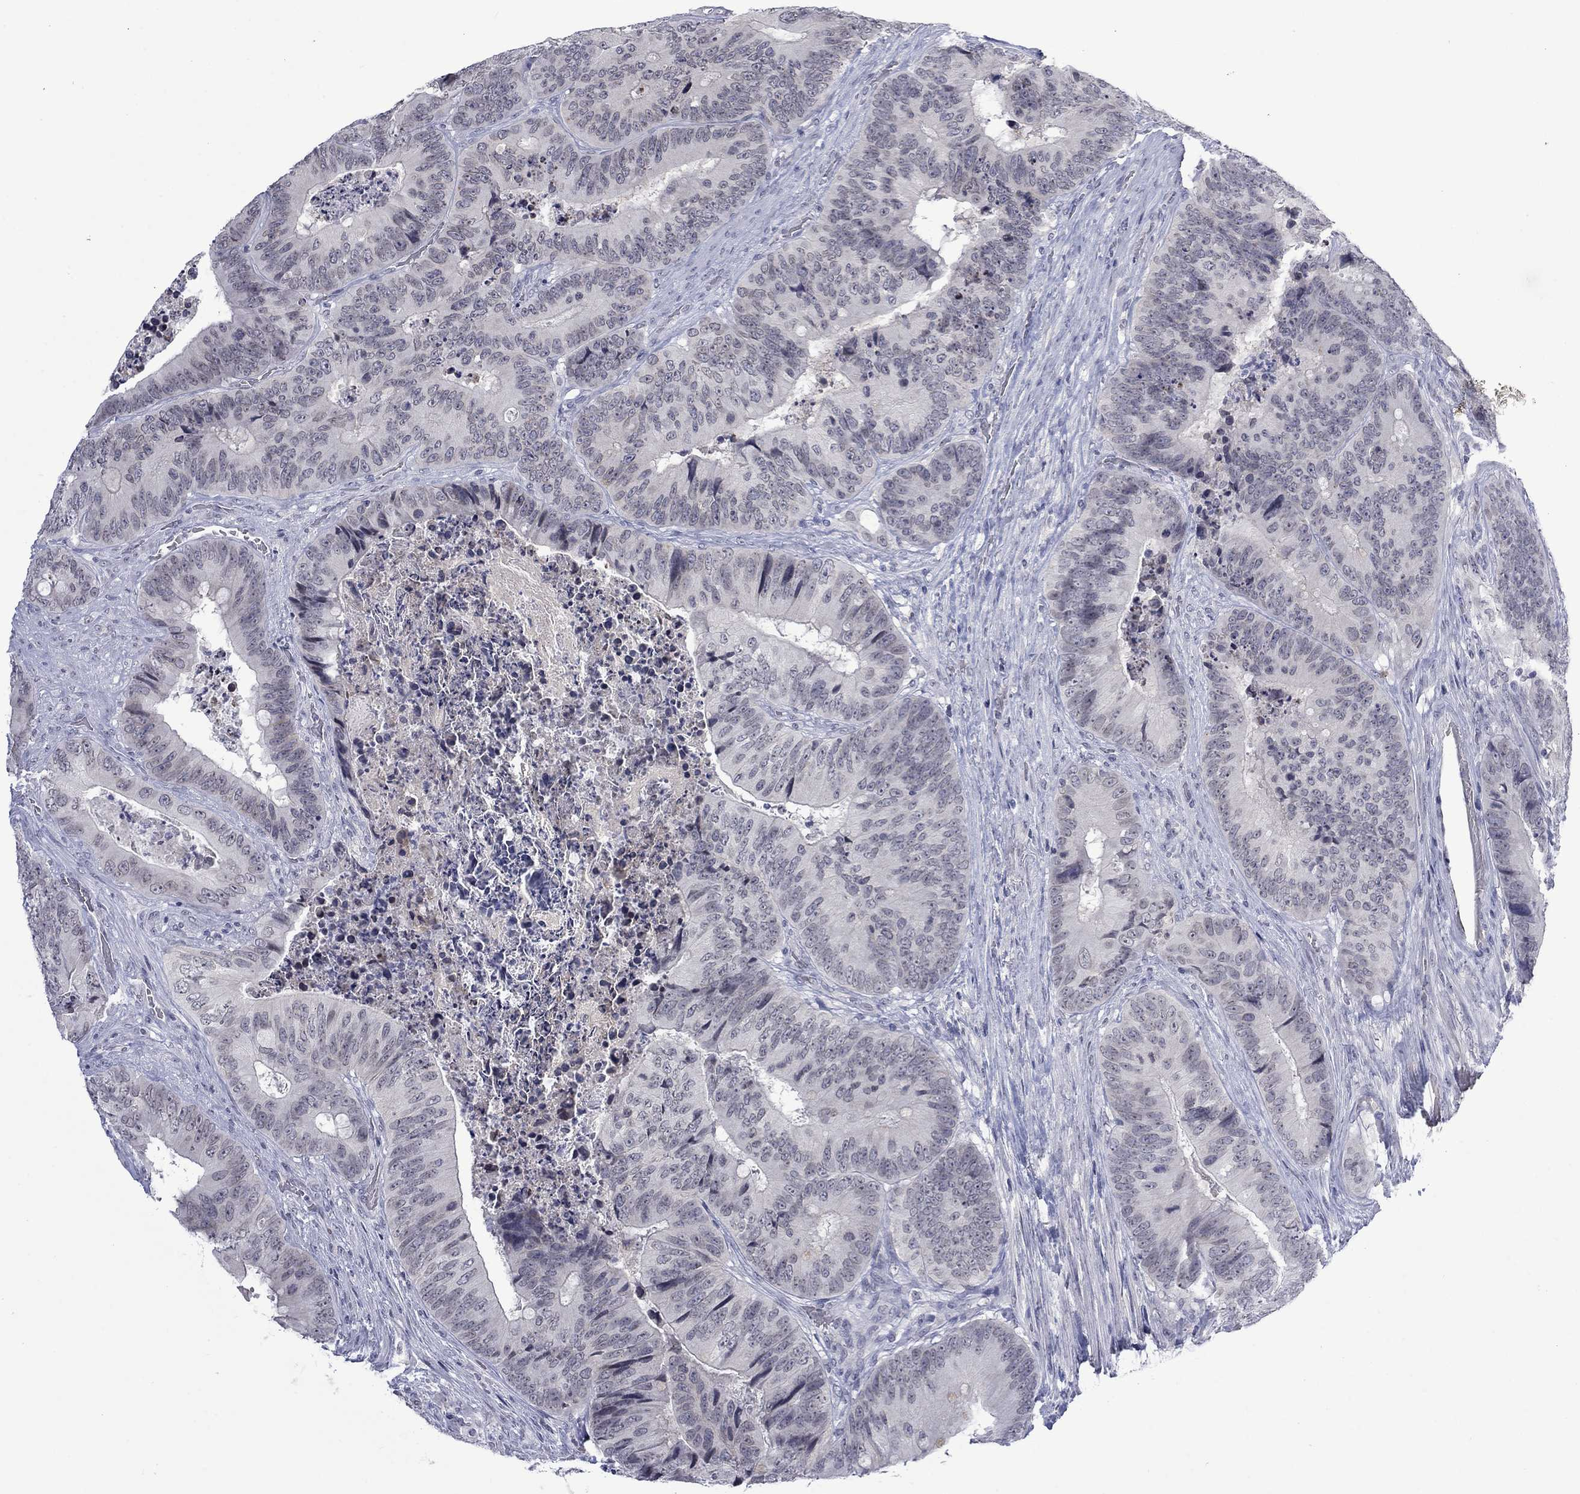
{"staining": {"intensity": "negative", "quantity": "none", "location": "none"}, "tissue": "colorectal cancer", "cell_type": "Tumor cells", "image_type": "cancer", "snomed": [{"axis": "morphology", "description": "Adenocarcinoma, NOS"}, {"axis": "topography", "description": "Colon"}], "caption": "Tumor cells are negative for brown protein staining in adenocarcinoma (colorectal). Nuclei are stained in blue.", "gene": "NSMF", "patient": {"sex": "male", "age": 84}}